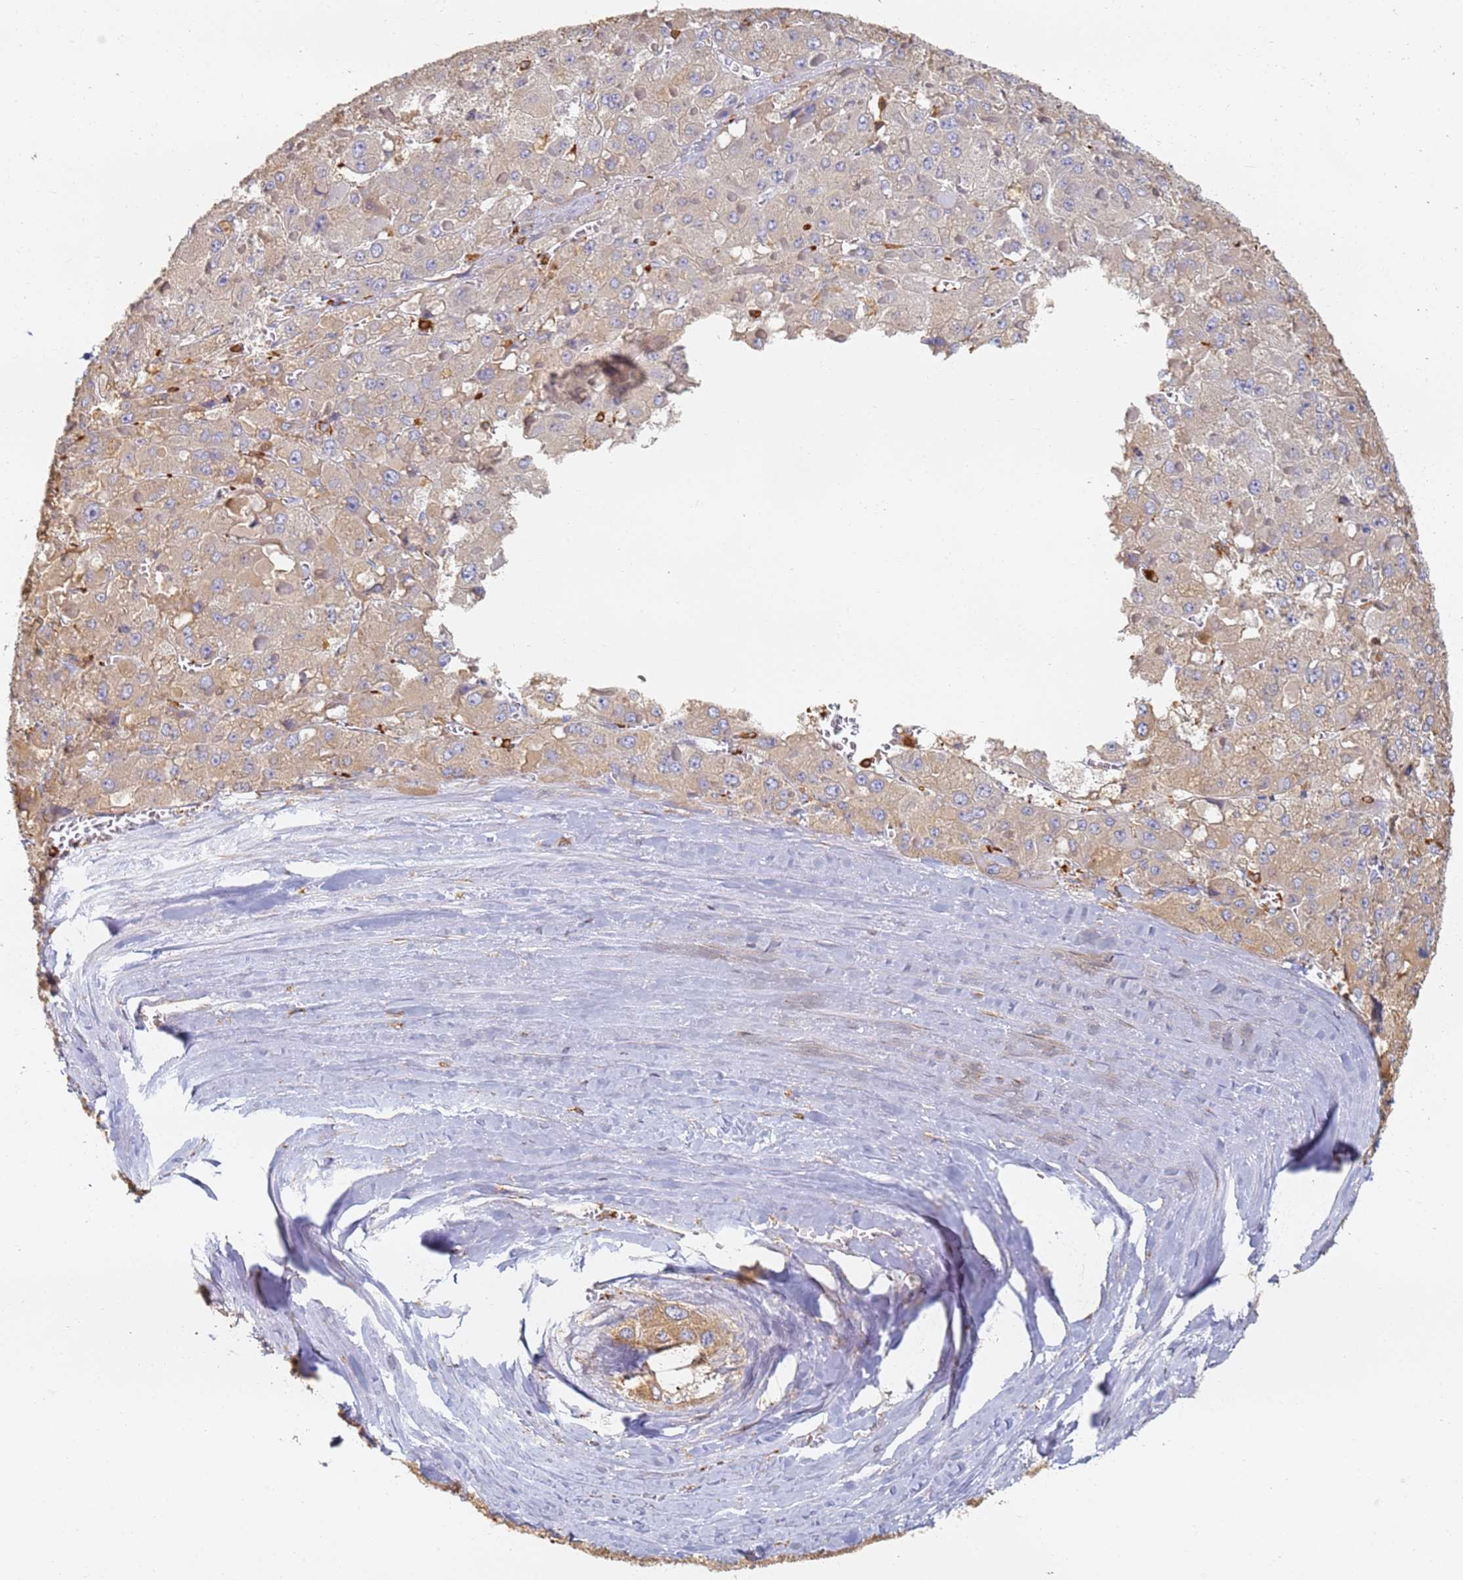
{"staining": {"intensity": "weak", "quantity": "25%-75%", "location": "cytoplasmic/membranous"}, "tissue": "liver cancer", "cell_type": "Tumor cells", "image_type": "cancer", "snomed": [{"axis": "morphology", "description": "Carcinoma, Hepatocellular, NOS"}, {"axis": "topography", "description": "Liver"}], "caption": "Immunohistochemistry (IHC) histopathology image of human liver cancer stained for a protein (brown), which reveals low levels of weak cytoplasmic/membranous expression in about 25%-75% of tumor cells.", "gene": "BIN2", "patient": {"sex": "female", "age": 73}}